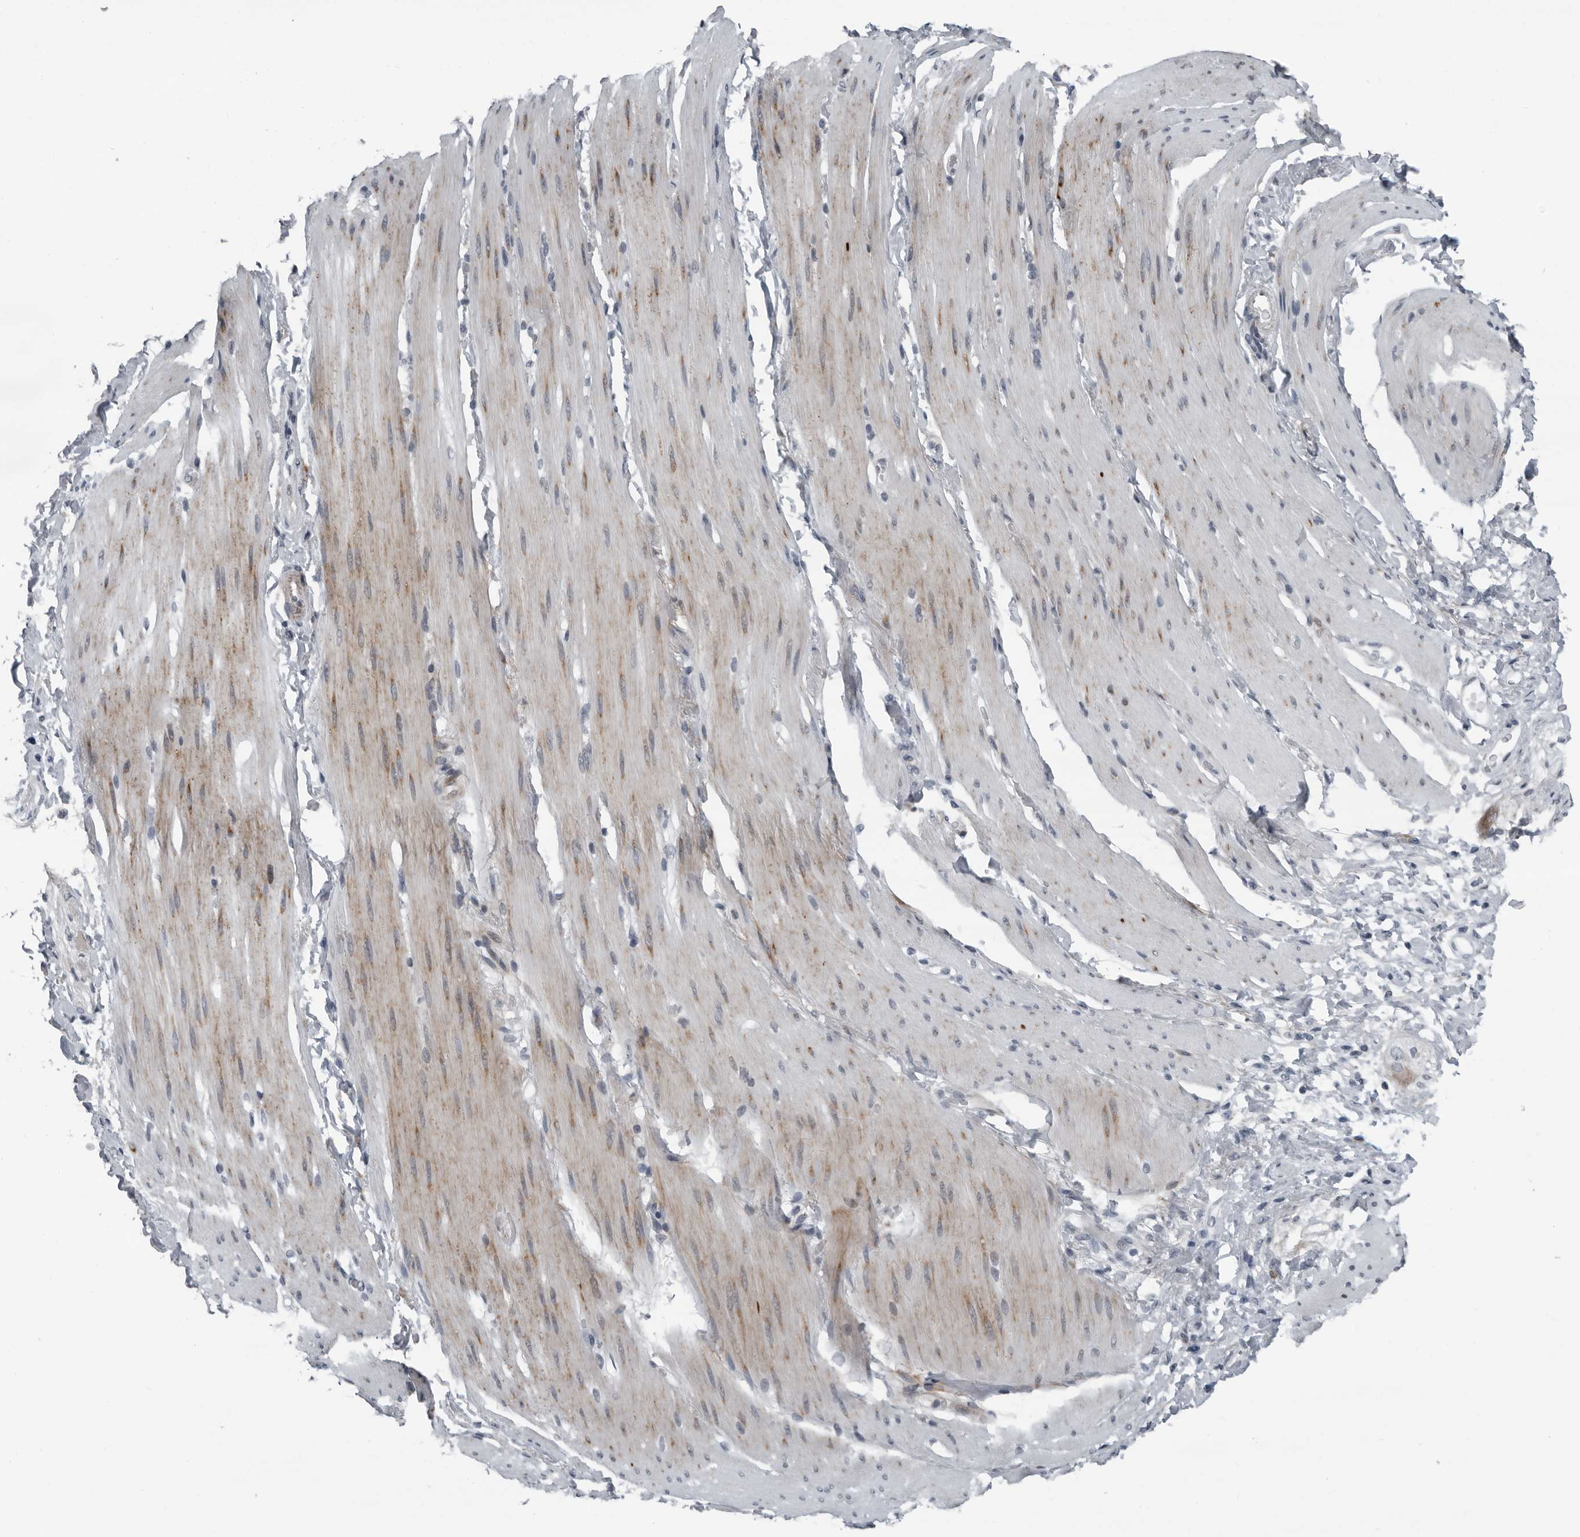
{"staining": {"intensity": "moderate", "quantity": "<25%", "location": "cytoplasmic/membranous"}, "tissue": "smooth muscle", "cell_type": "Smooth muscle cells", "image_type": "normal", "snomed": [{"axis": "morphology", "description": "Normal tissue, NOS"}, {"axis": "topography", "description": "Smooth muscle"}, {"axis": "topography", "description": "Small intestine"}], "caption": "Smooth muscle was stained to show a protein in brown. There is low levels of moderate cytoplasmic/membranous staining in approximately <25% of smooth muscle cells. Immunohistochemistry (ihc) stains the protein of interest in brown and the nuclei are stained blue.", "gene": "PDCD11", "patient": {"sex": "female", "age": 84}}